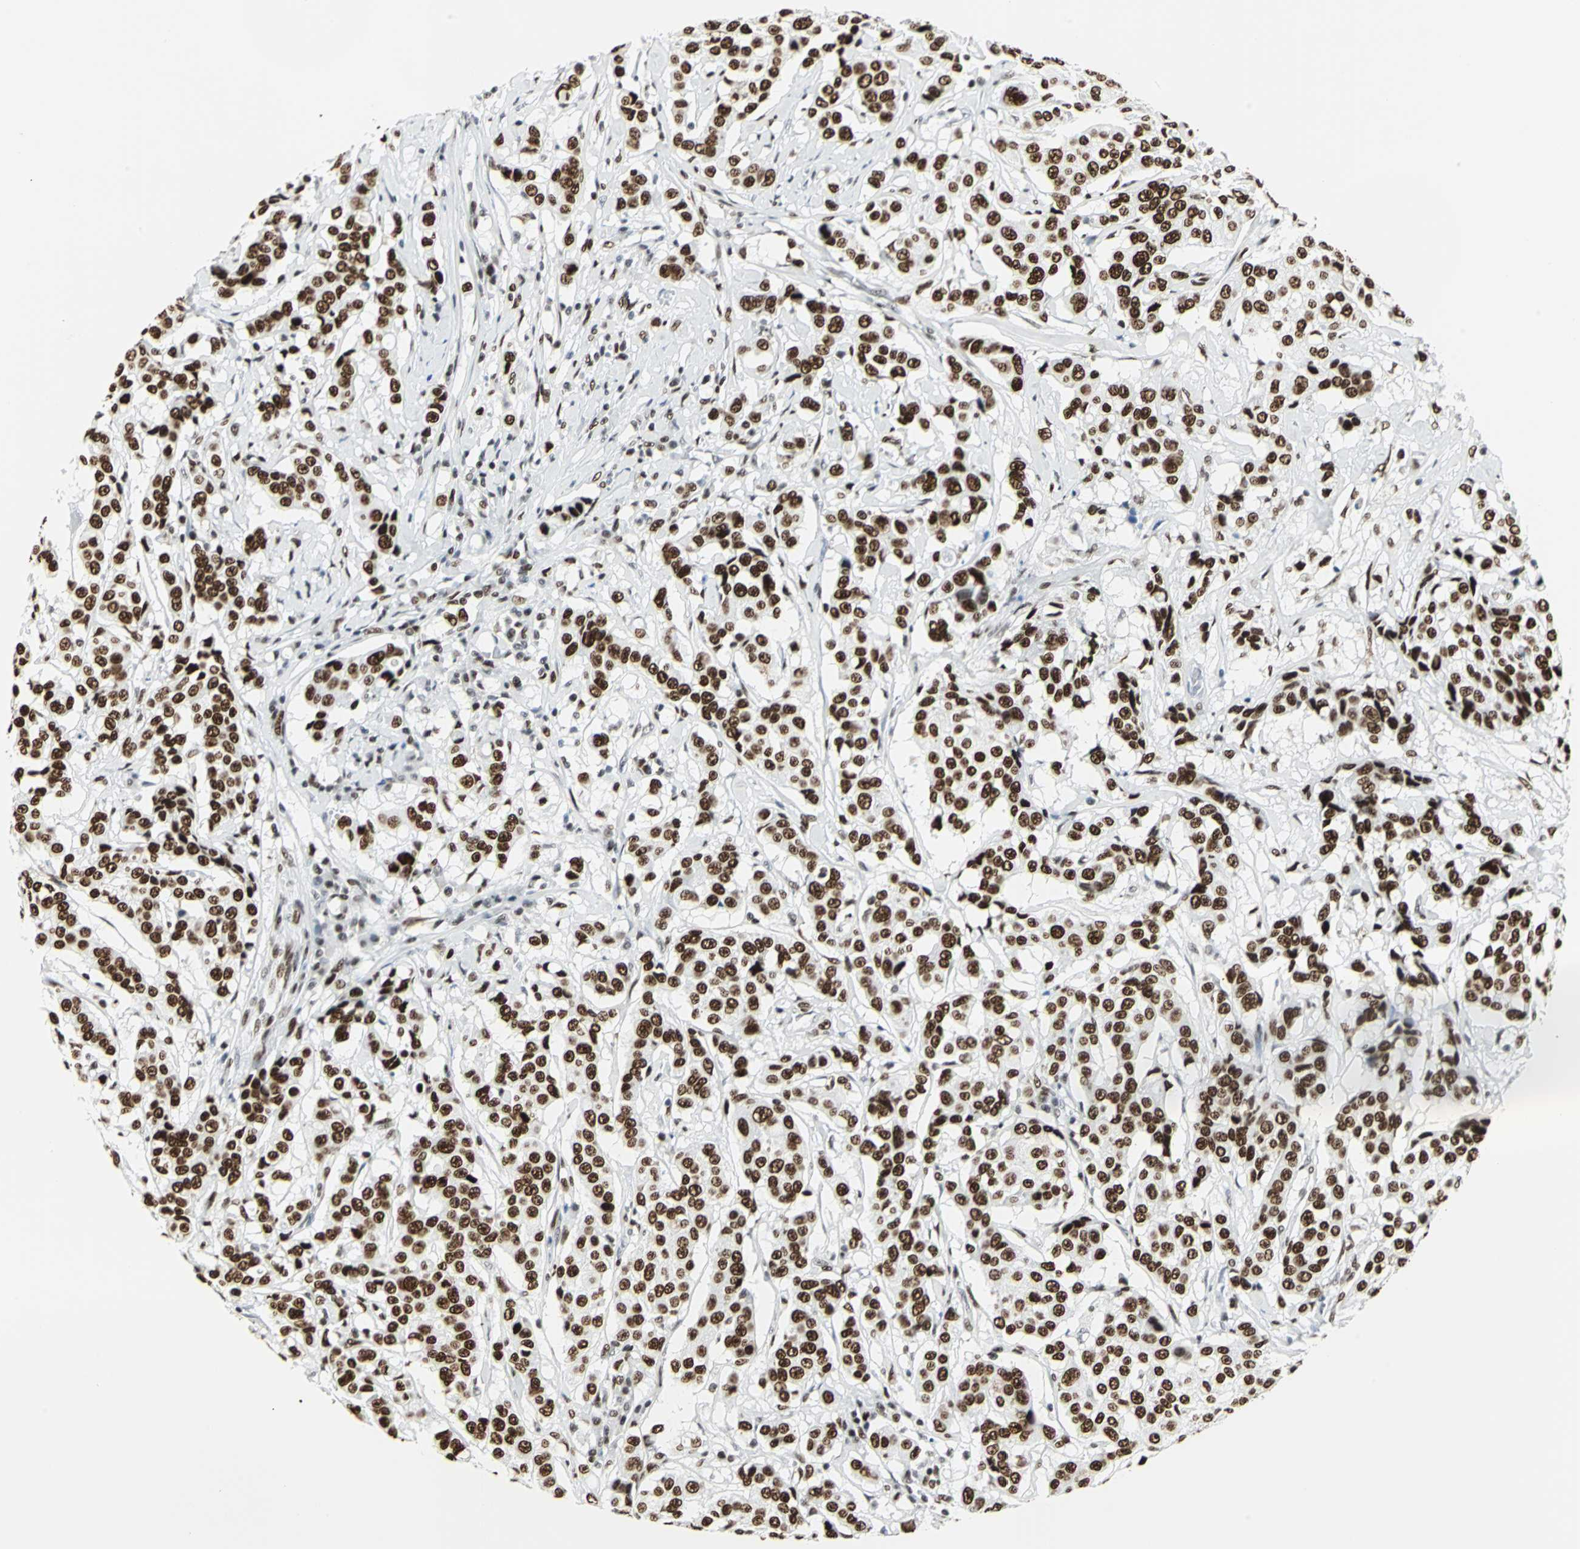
{"staining": {"intensity": "strong", "quantity": ">75%", "location": "nuclear"}, "tissue": "breast cancer", "cell_type": "Tumor cells", "image_type": "cancer", "snomed": [{"axis": "morphology", "description": "Duct carcinoma"}, {"axis": "topography", "description": "Breast"}], "caption": "DAB immunohistochemical staining of human breast infiltrating ductal carcinoma shows strong nuclear protein positivity in approximately >75% of tumor cells.", "gene": "HDAC2", "patient": {"sex": "female", "age": 27}}